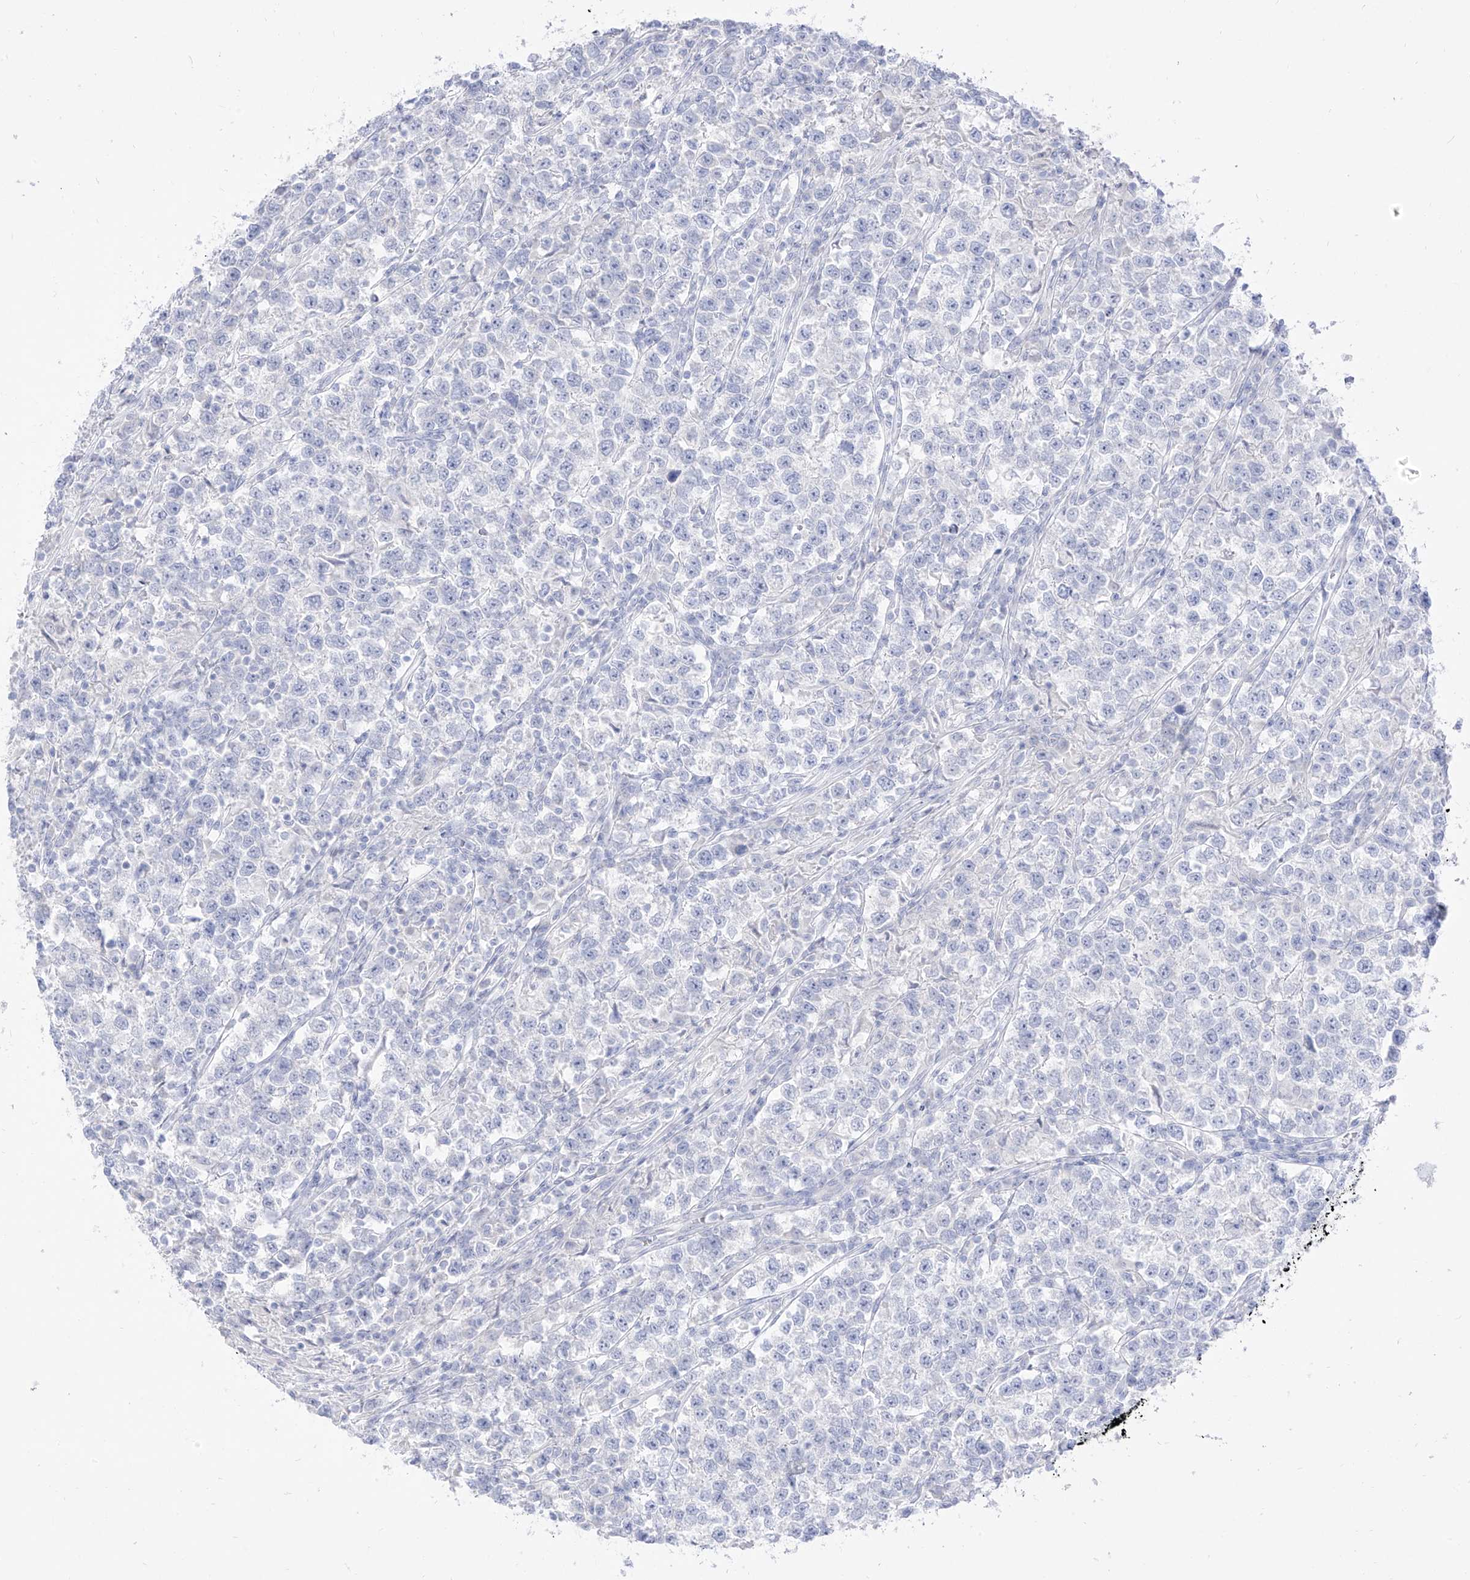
{"staining": {"intensity": "negative", "quantity": "none", "location": "none"}, "tissue": "testis cancer", "cell_type": "Tumor cells", "image_type": "cancer", "snomed": [{"axis": "morphology", "description": "Normal tissue, NOS"}, {"axis": "morphology", "description": "Seminoma, NOS"}, {"axis": "topography", "description": "Testis"}], "caption": "Image shows no protein expression in tumor cells of testis cancer (seminoma) tissue.", "gene": "ARHGEF40", "patient": {"sex": "male", "age": 43}}